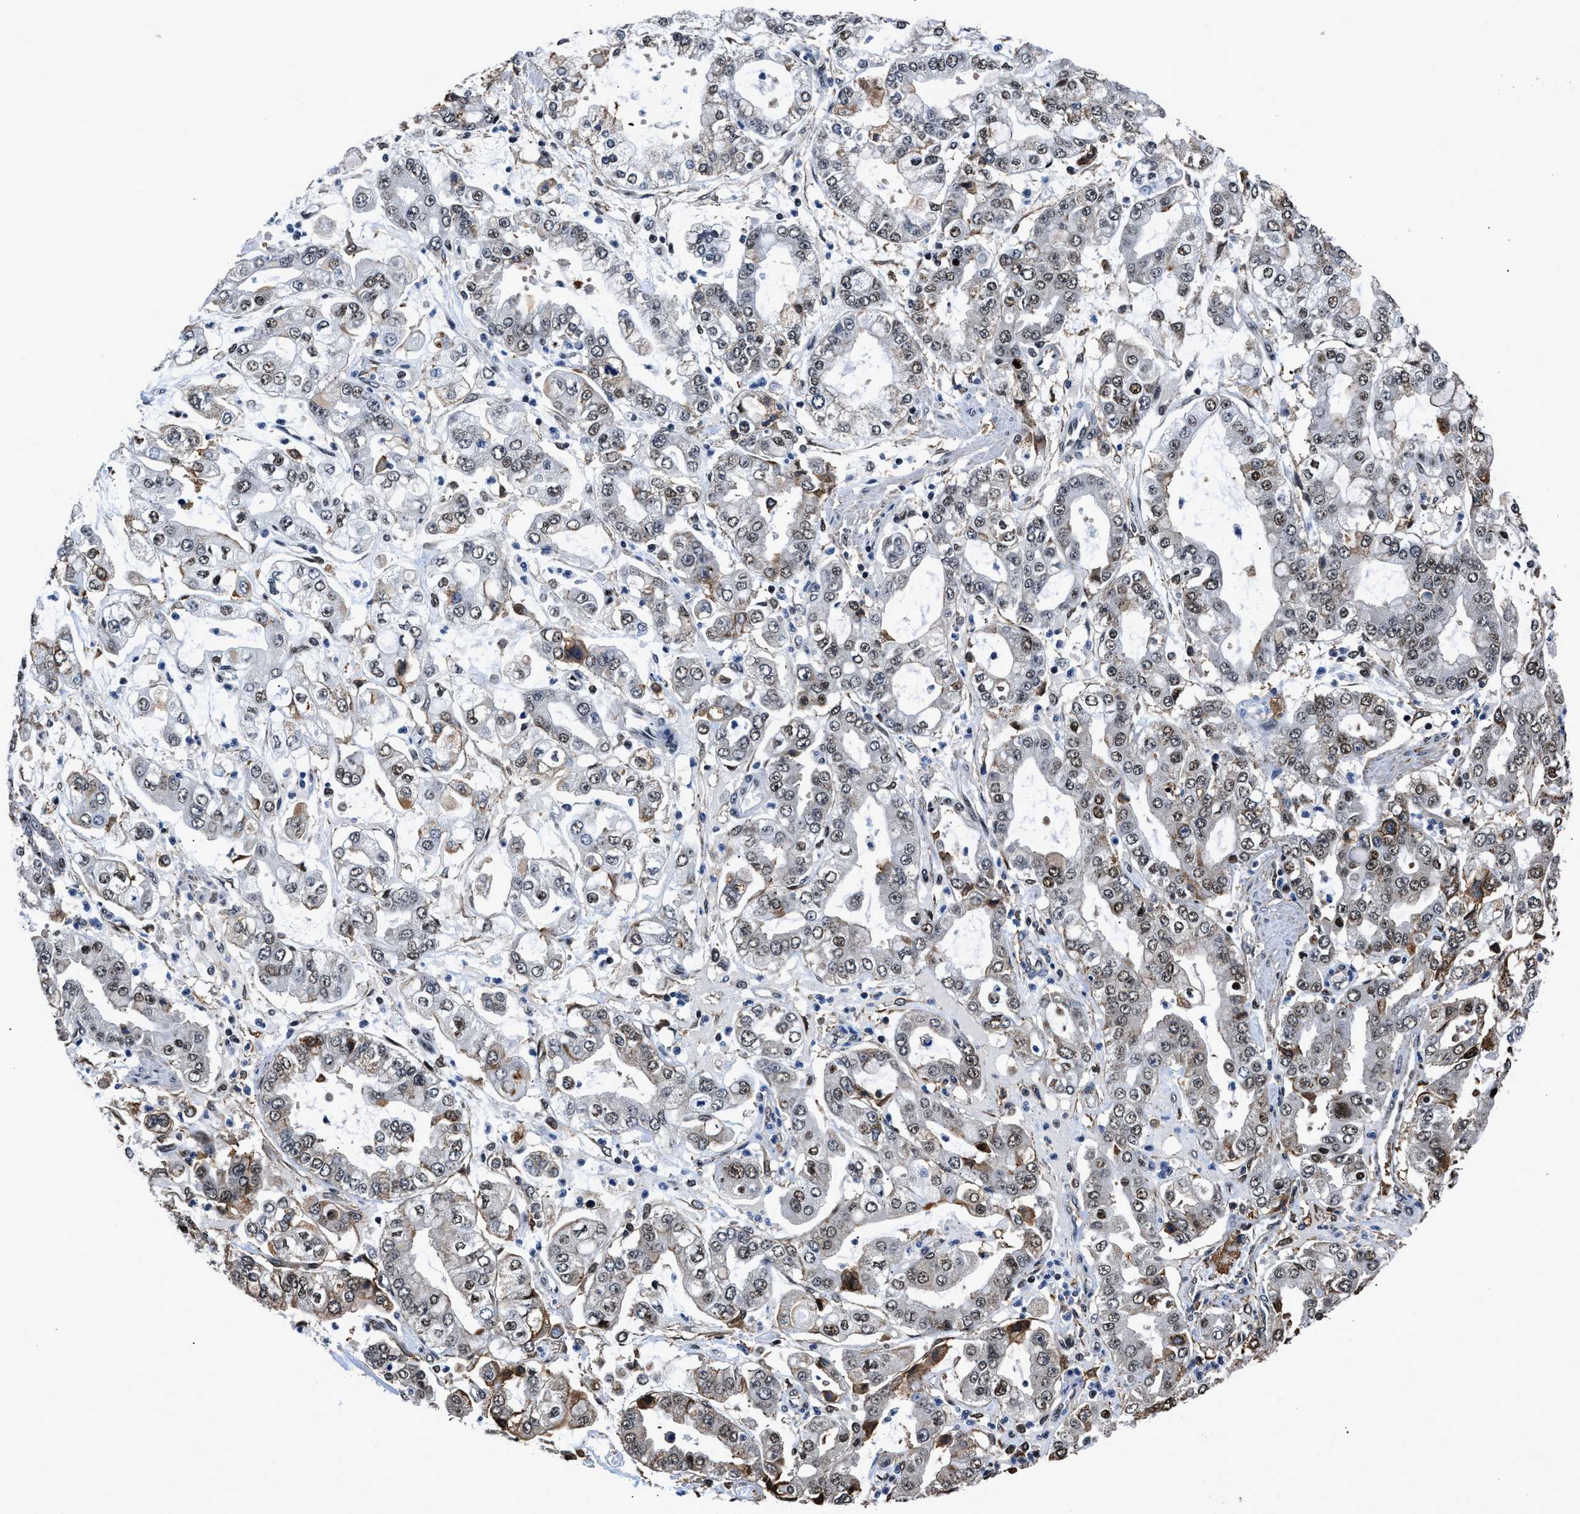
{"staining": {"intensity": "moderate", "quantity": "25%-75%", "location": "nuclear"}, "tissue": "stomach cancer", "cell_type": "Tumor cells", "image_type": "cancer", "snomed": [{"axis": "morphology", "description": "Adenocarcinoma, NOS"}, {"axis": "topography", "description": "Stomach"}], "caption": "A histopathology image of human stomach adenocarcinoma stained for a protein exhibits moderate nuclear brown staining in tumor cells.", "gene": "HNRNPH2", "patient": {"sex": "male", "age": 76}}